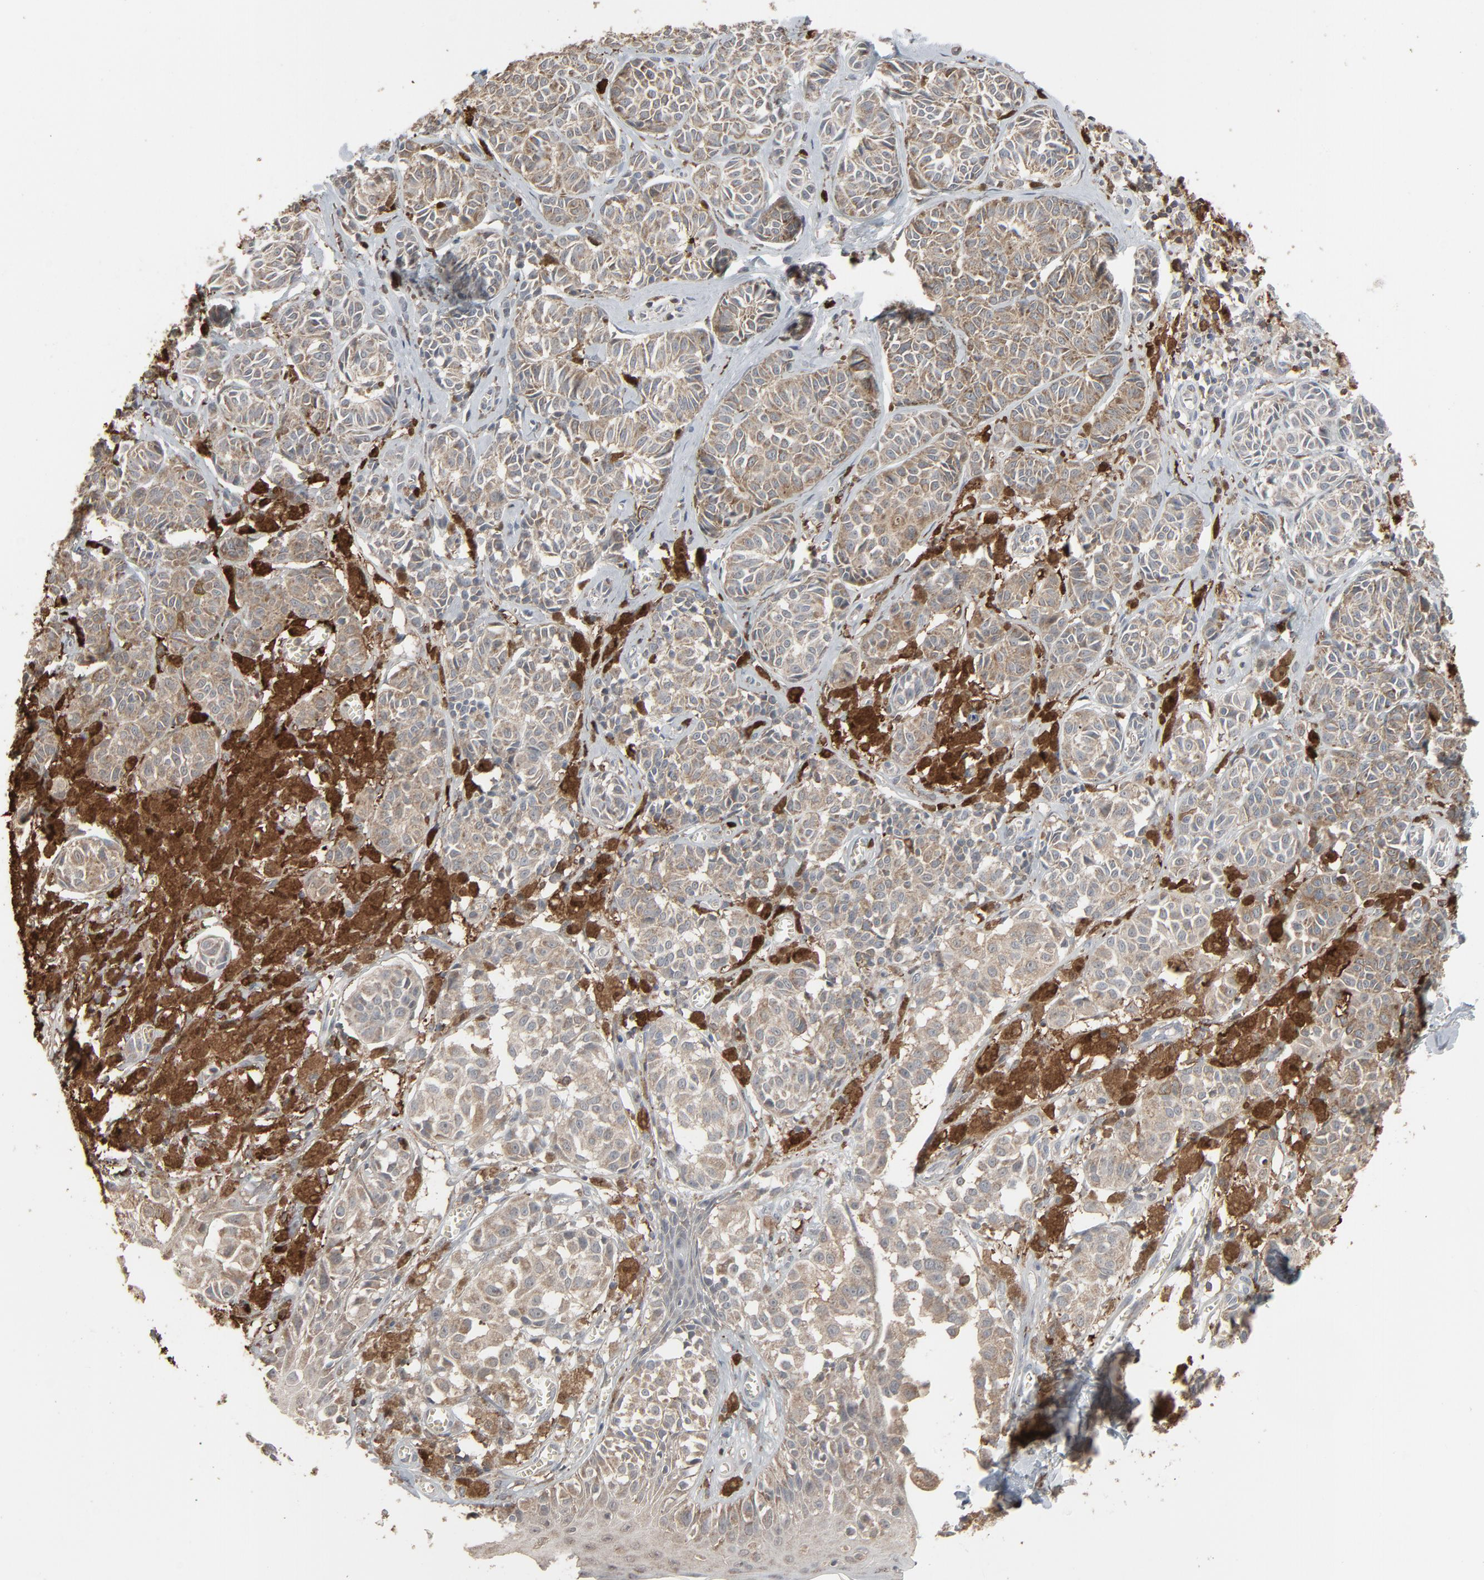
{"staining": {"intensity": "weak", "quantity": ">75%", "location": "cytoplasmic/membranous"}, "tissue": "melanoma", "cell_type": "Tumor cells", "image_type": "cancer", "snomed": [{"axis": "morphology", "description": "Malignant melanoma, NOS"}, {"axis": "topography", "description": "Skin"}], "caption": "Brown immunohistochemical staining in human melanoma reveals weak cytoplasmic/membranous expression in about >75% of tumor cells.", "gene": "DOCK8", "patient": {"sex": "male", "age": 76}}